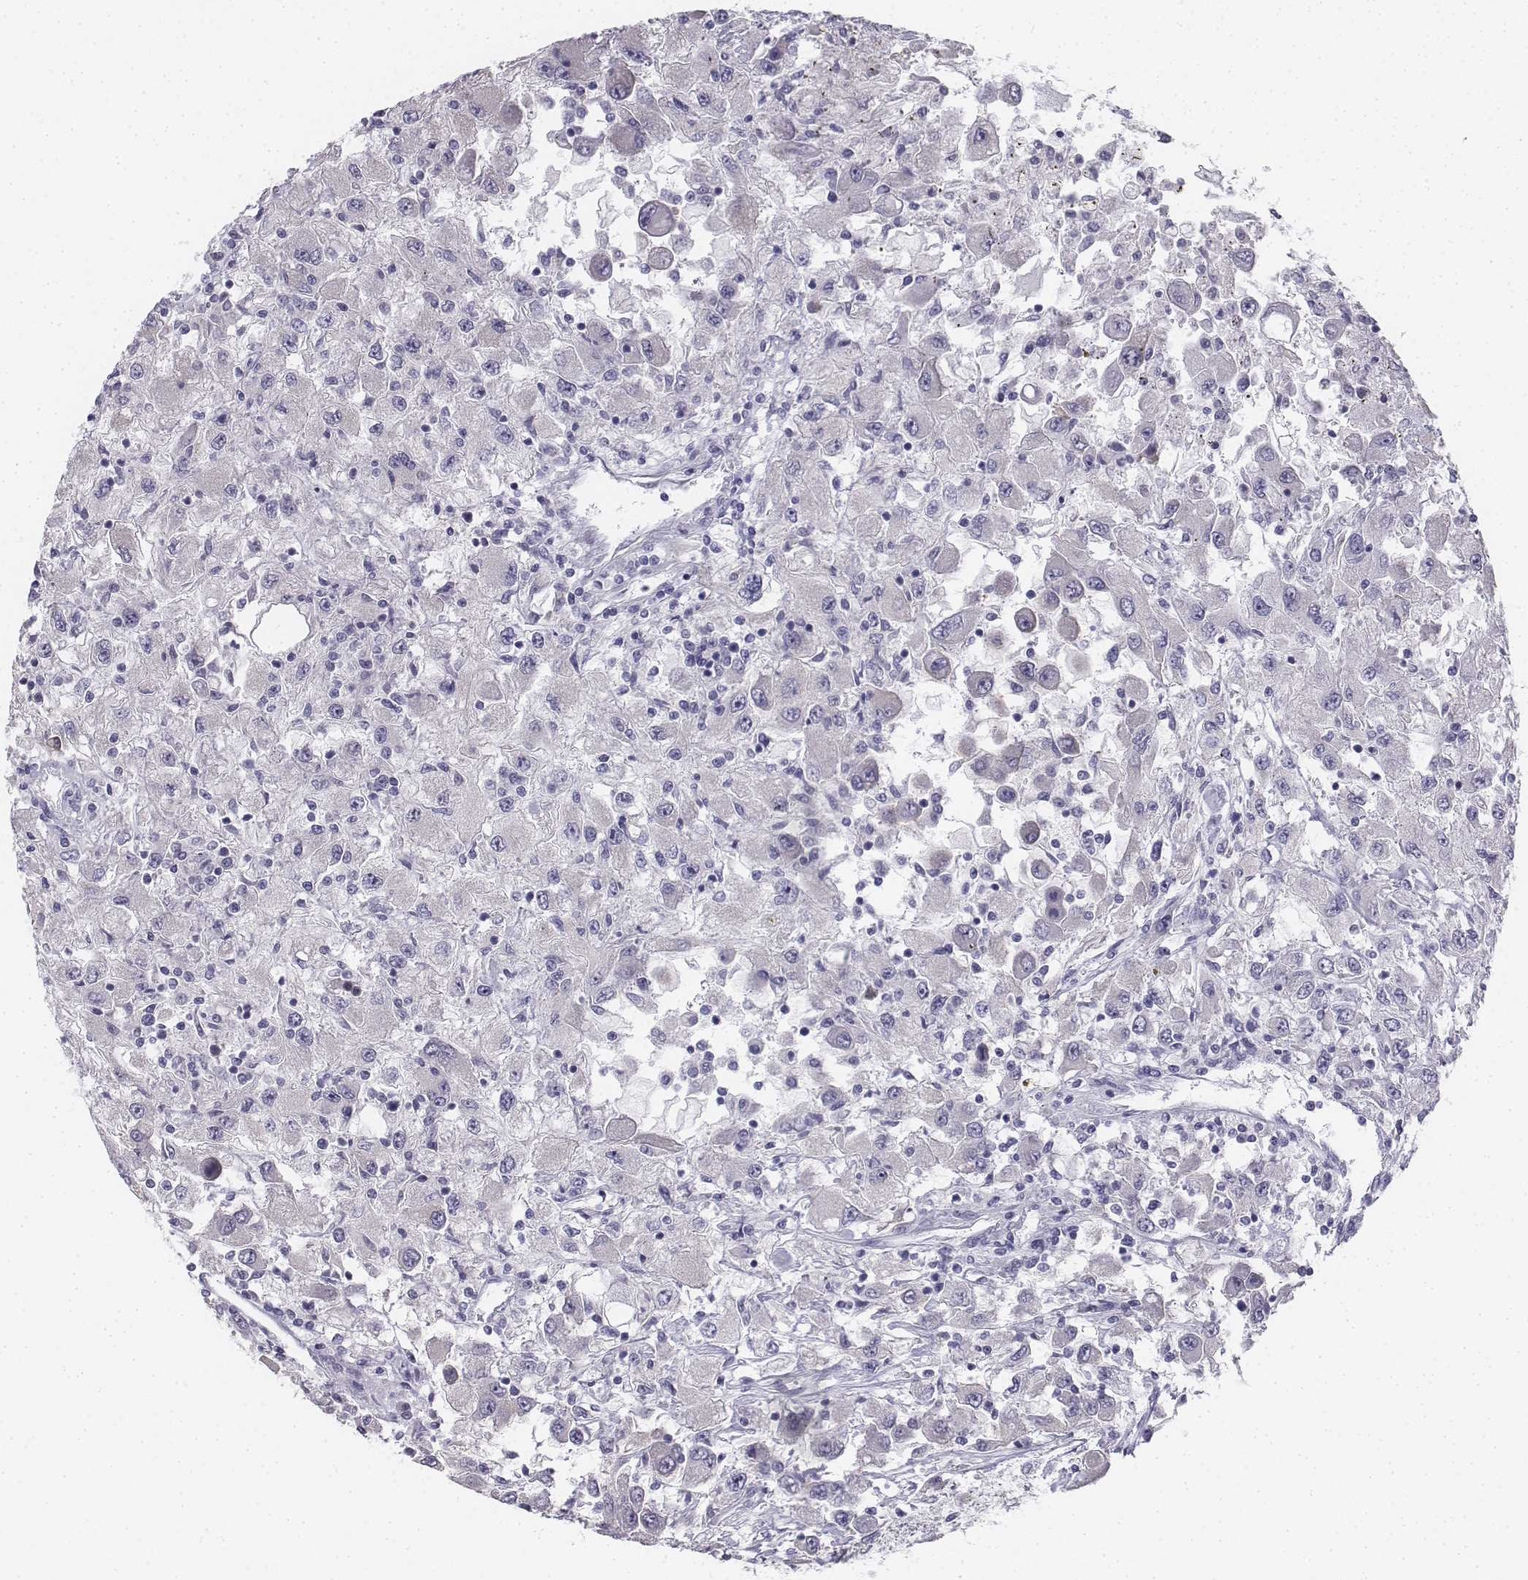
{"staining": {"intensity": "negative", "quantity": "none", "location": "none"}, "tissue": "renal cancer", "cell_type": "Tumor cells", "image_type": "cancer", "snomed": [{"axis": "morphology", "description": "Adenocarcinoma, NOS"}, {"axis": "topography", "description": "Kidney"}], "caption": "Protein analysis of renal cancer (adenocarcinoma) displays no significant positivity in tumor cells.", "gene": "PENK", "patient": {"sex": "female", "age": 67}}